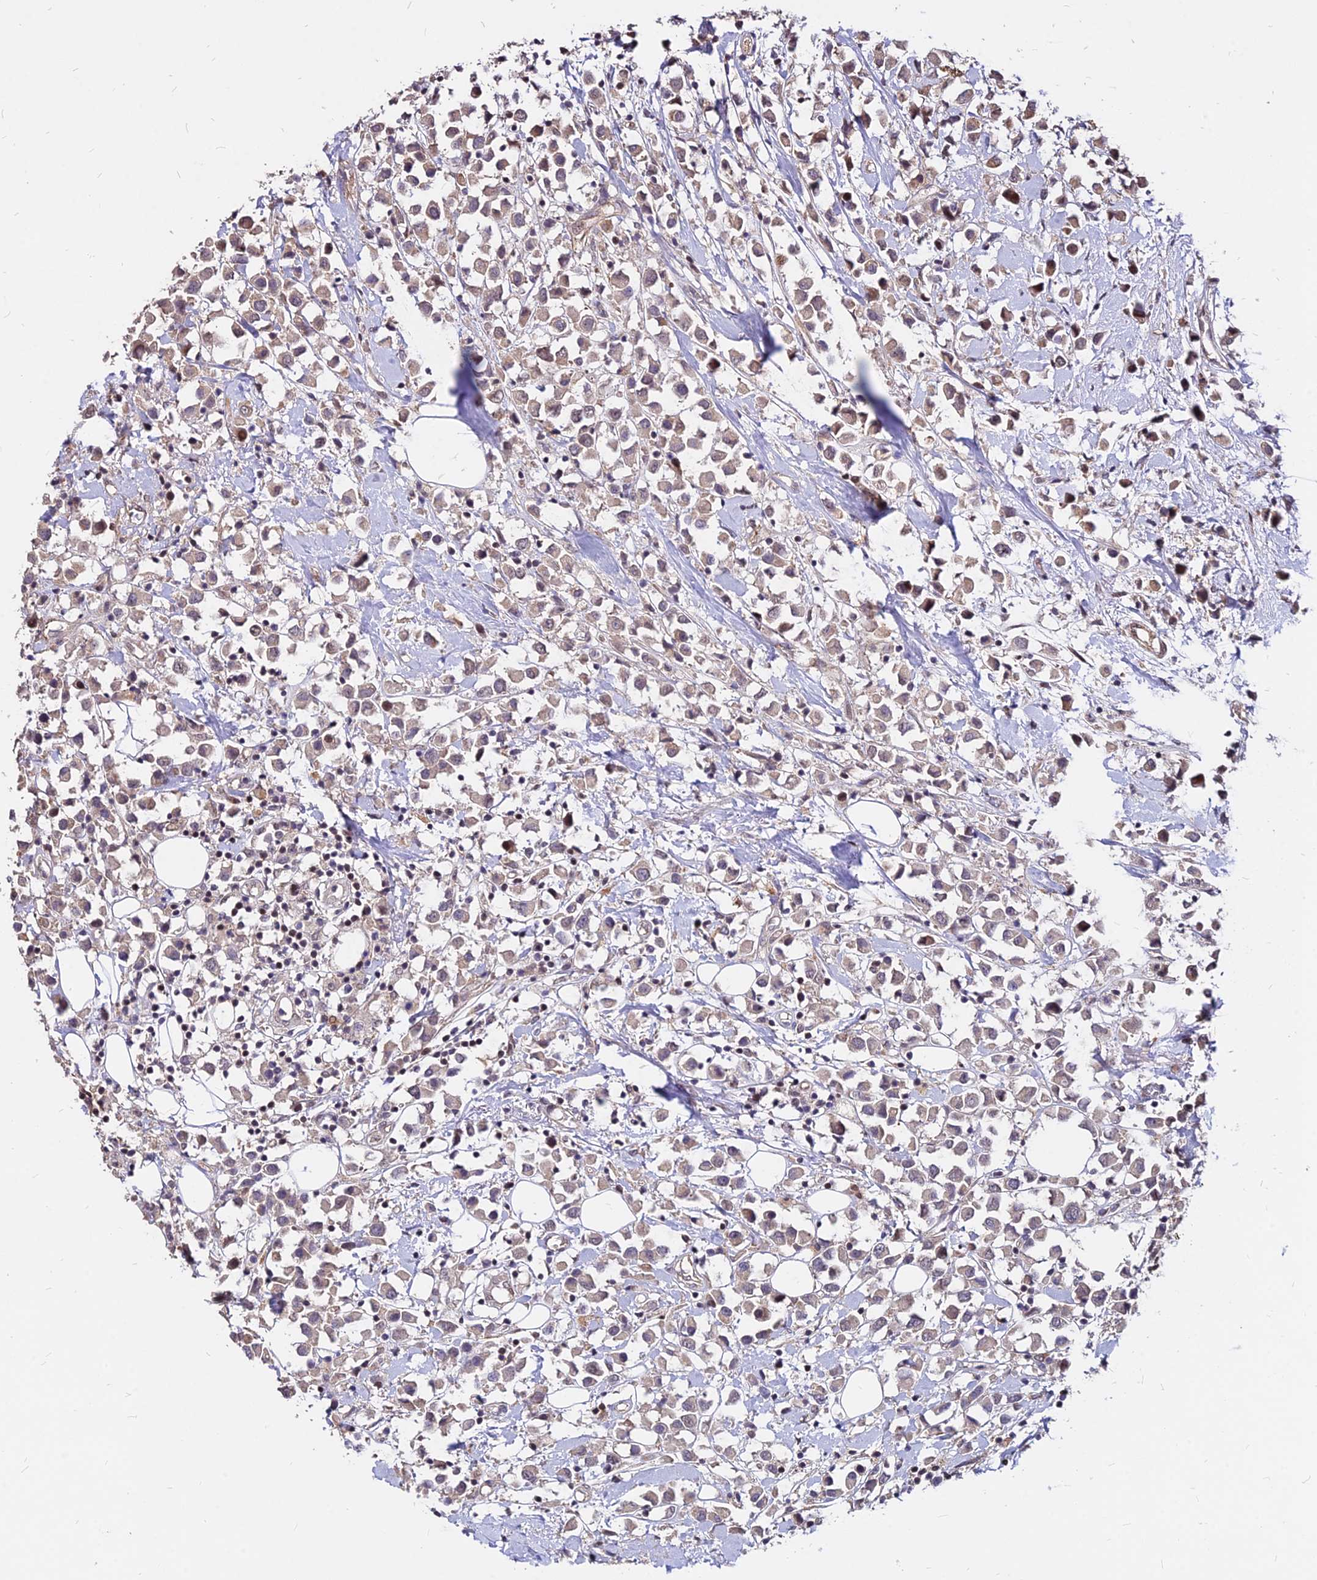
{"staining": {"intensity": "weak", "quantity": ">75%", "location": "cytoplasmic/membranous"}, "tissue": "breast cancer", "cell_type": "Tumor cells", "image_type": "cancer", "snomed": [{"axis": "morphology", "description": "Duct carcinoma"}, {"axis": "topography", "description": "Breast"}], "caption": "Breast cancer (infiltrating ductal carcinoma) stained with a protein marker shows weak staining in tumor cells.", "gene": "C11orf68", "patient": {"sex": "female", "age": 61}}